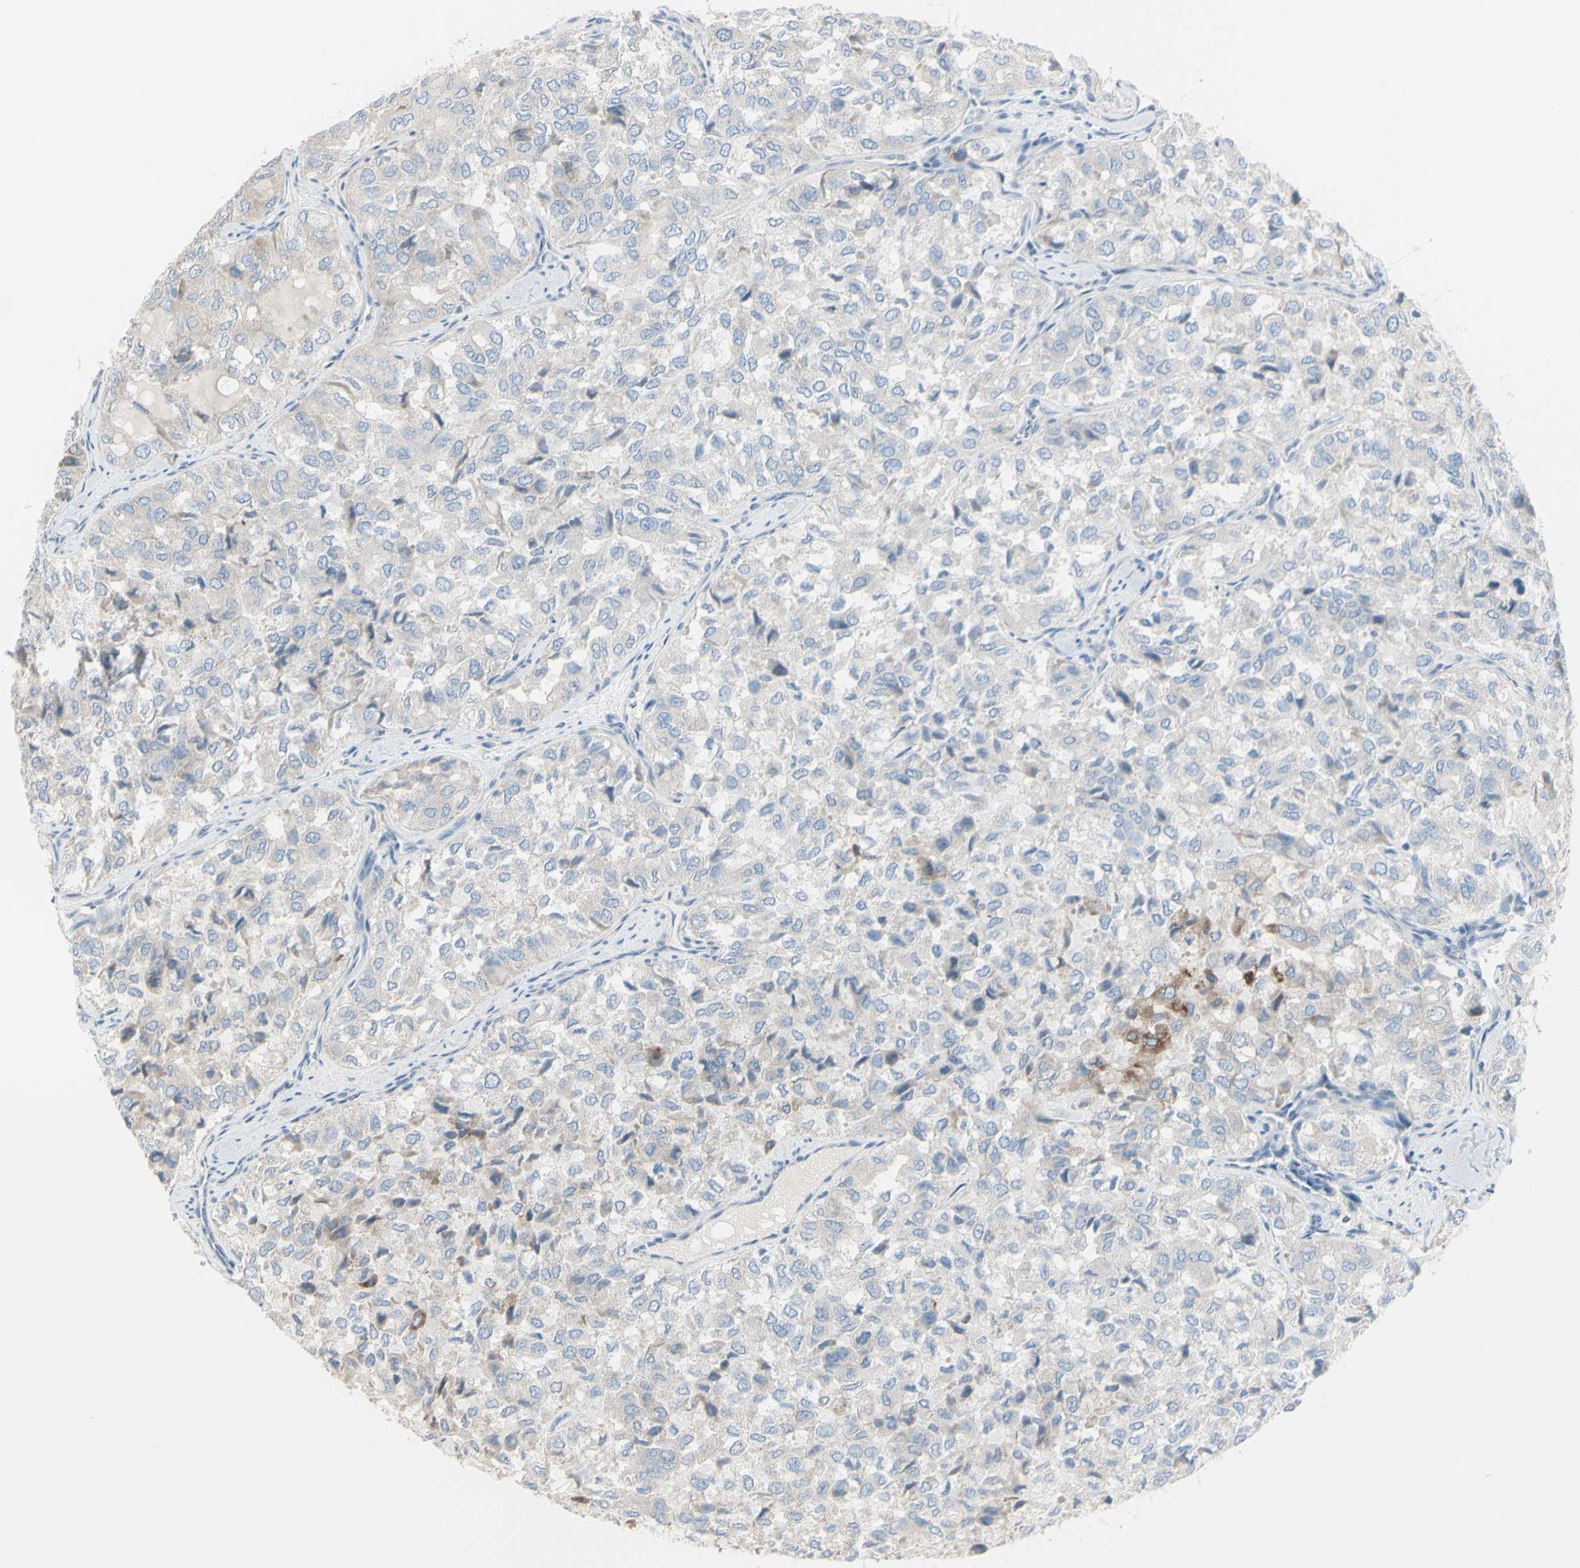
{"staining": {"intensity": "moderate", "quantity": "<25%", "location": "cytoplasmic/membranous"}, "tissue": "thyroid cancer", "cell_type": "Tumor cells", "image_type": "cancer", "snomed": [{"axis": "morphology", "description": "Follicular adenoma carcinoma, NOS"}, {"axis": "topography", "description": "Thyroid gland"}], "caption": "The histopathology image exhibits a brown stain indicating the presence of a protein in the cytoplasmic/membranous of tumor cells in thyroid follicular adenoma carcinoma.", "gene": "LRRK1", "patient": {"sex": "male", "age": 75}}